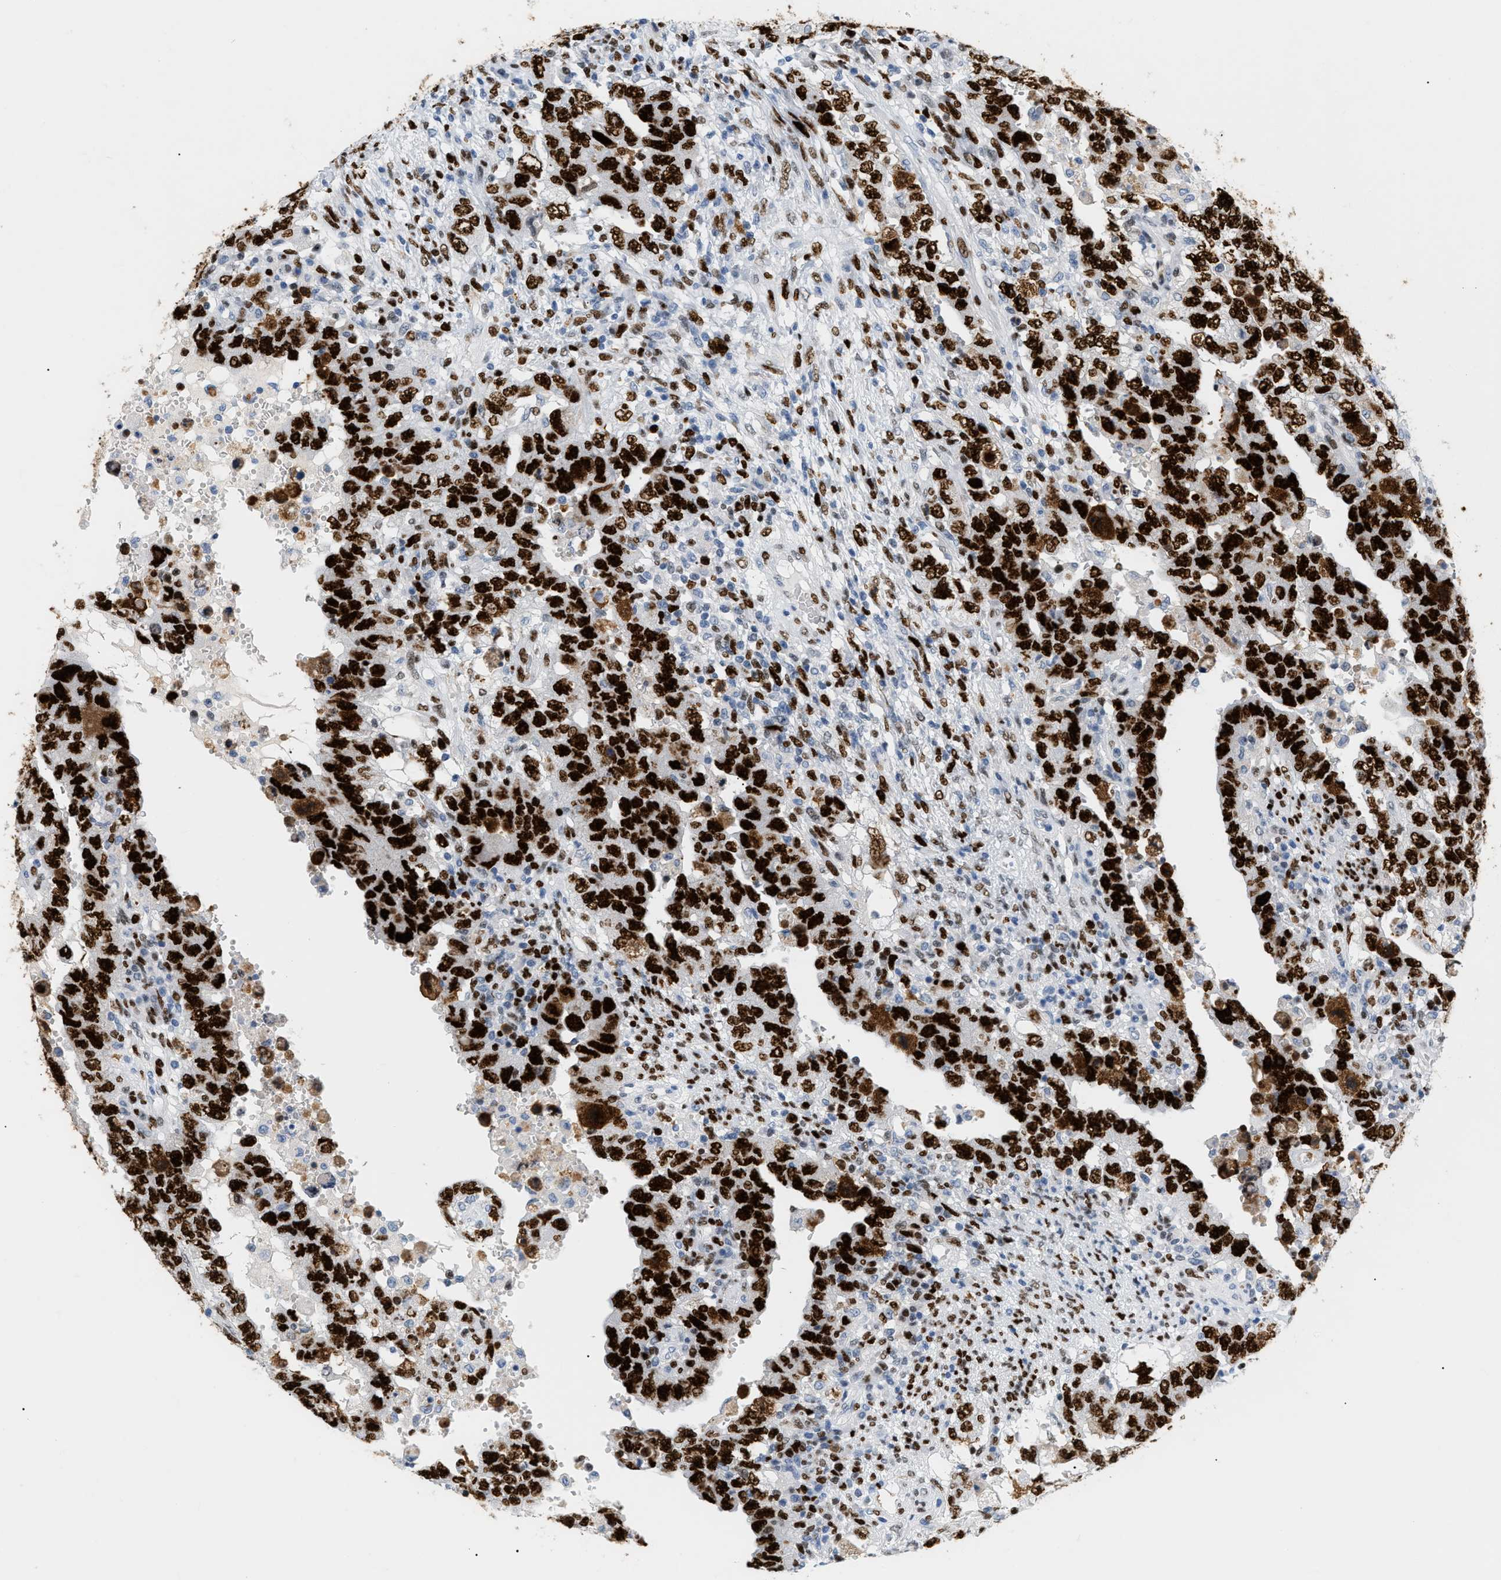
{"staining": {"intensity": "strong", "quantity": ">75%", "location": "nuclear"}, "tissue": "testis cancer", "cell_type": "Tumor cells", "image_type": "cancer", "snomed": [{"axis": "morphology", "description": "Carcinoma, Embryonal, NOS"}, {"axis": "topography", "description": "Testis"}], "caption": "IHC photomicrograph of neoplastic tissue: human testis cancer stained using immunohistochemistry (IHC) demonstrates high levels of strong protein expression localized specifically in the nuclear of tumor cells, appearing as a nuclear brown color.", "gene": "MCM7", "patient": {"sex": "male", "age": 26}}